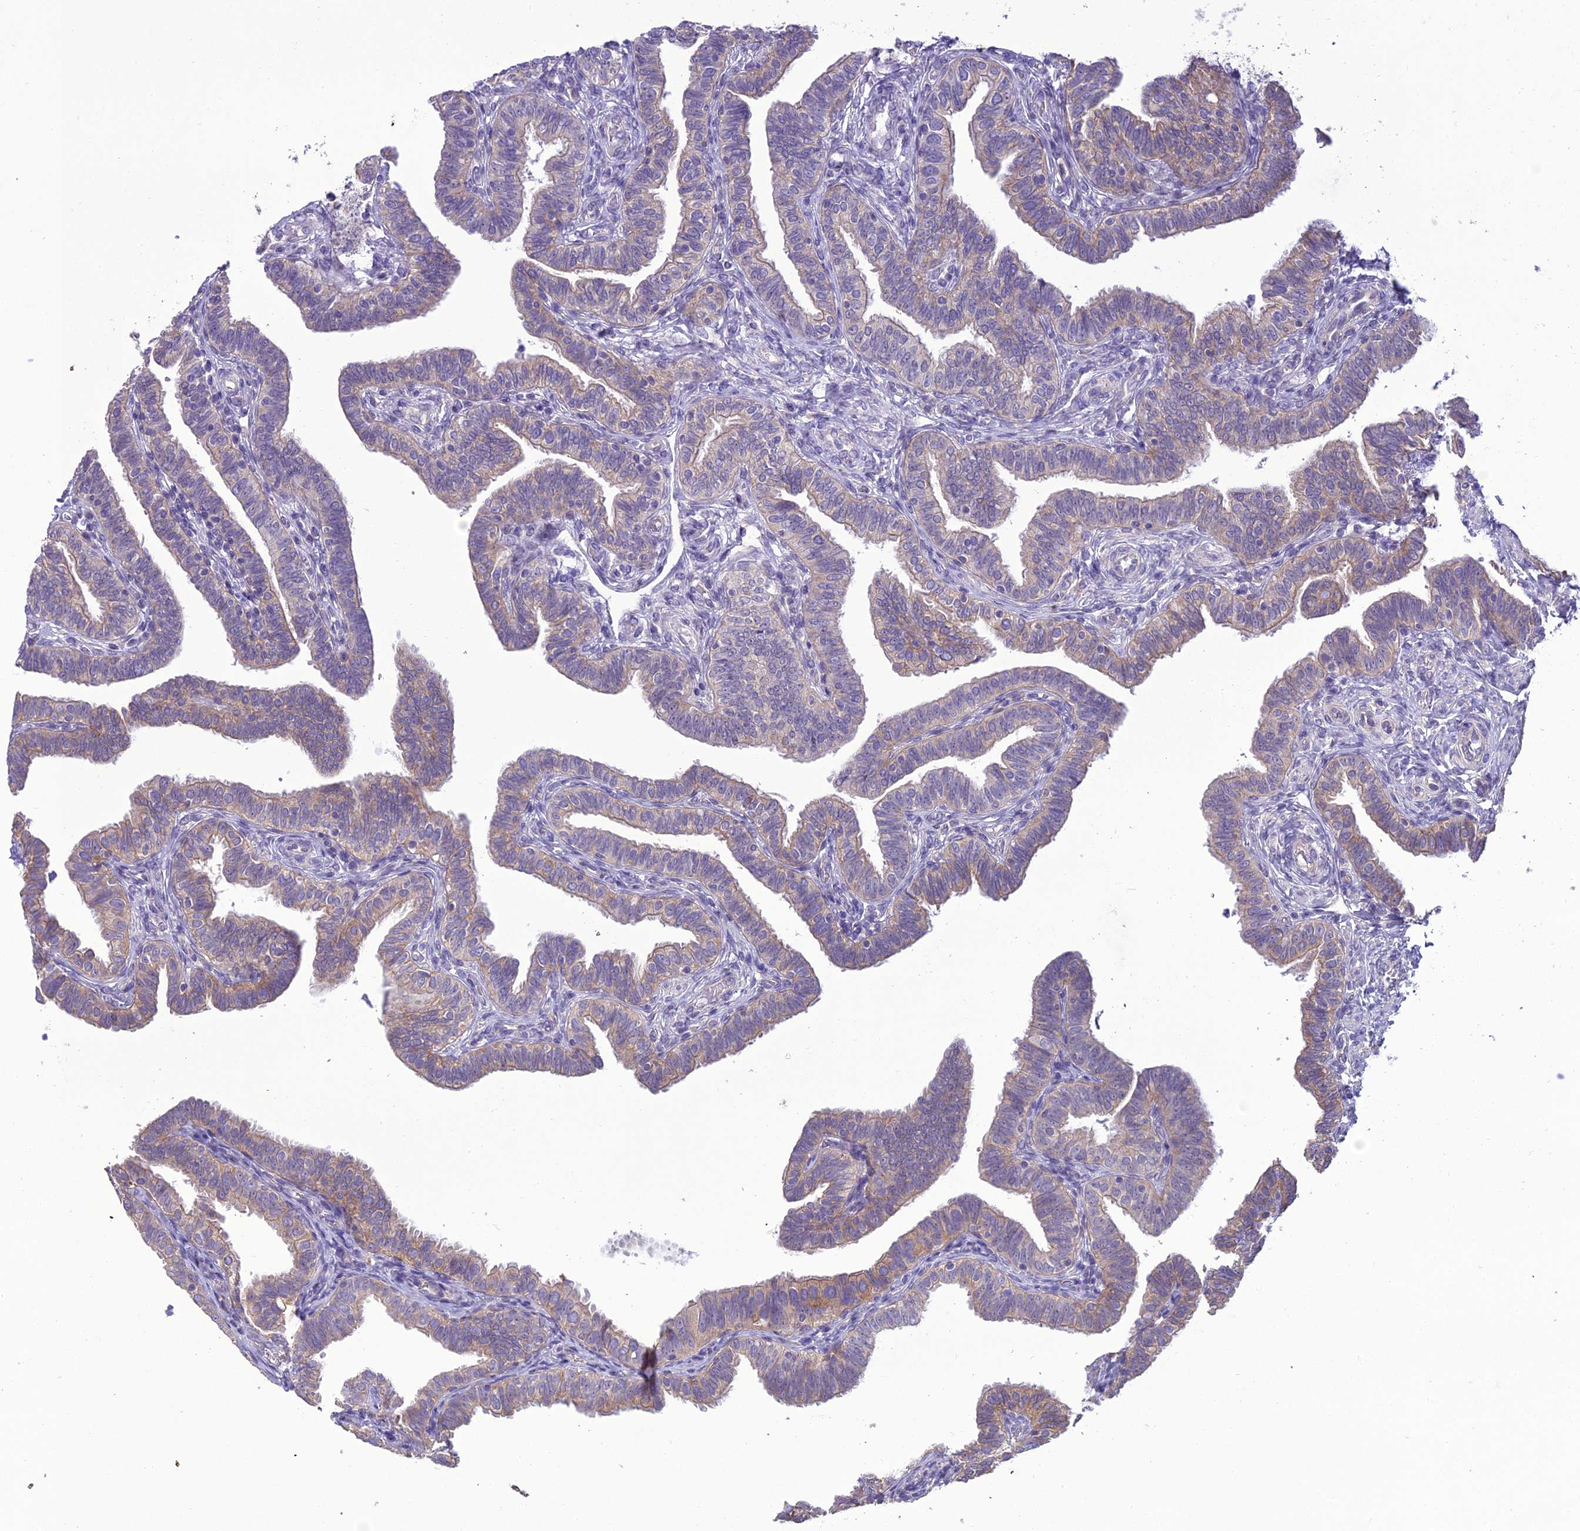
{"staining": {"intensity": "moderate", "quantity": "<25%", "location": "cytoplasmic/membranous"}, "tissue": "fallopian tube", "cell_type": "Glandular cells", "image_type": "normal", "snomed": [{"axis": "morphology", "description": "Normal tissue, NOS"}, {"axis": "topography", "description": "Fallopian tube"}], "caption": "The micrograph reveals staining of normal fallopian tube, revealing moderate cytoplasmic/membranous protein staining (brown color) within glandular cells.", "gene": "SCRT1", "patient": {"sex": "female", "age": 39}}